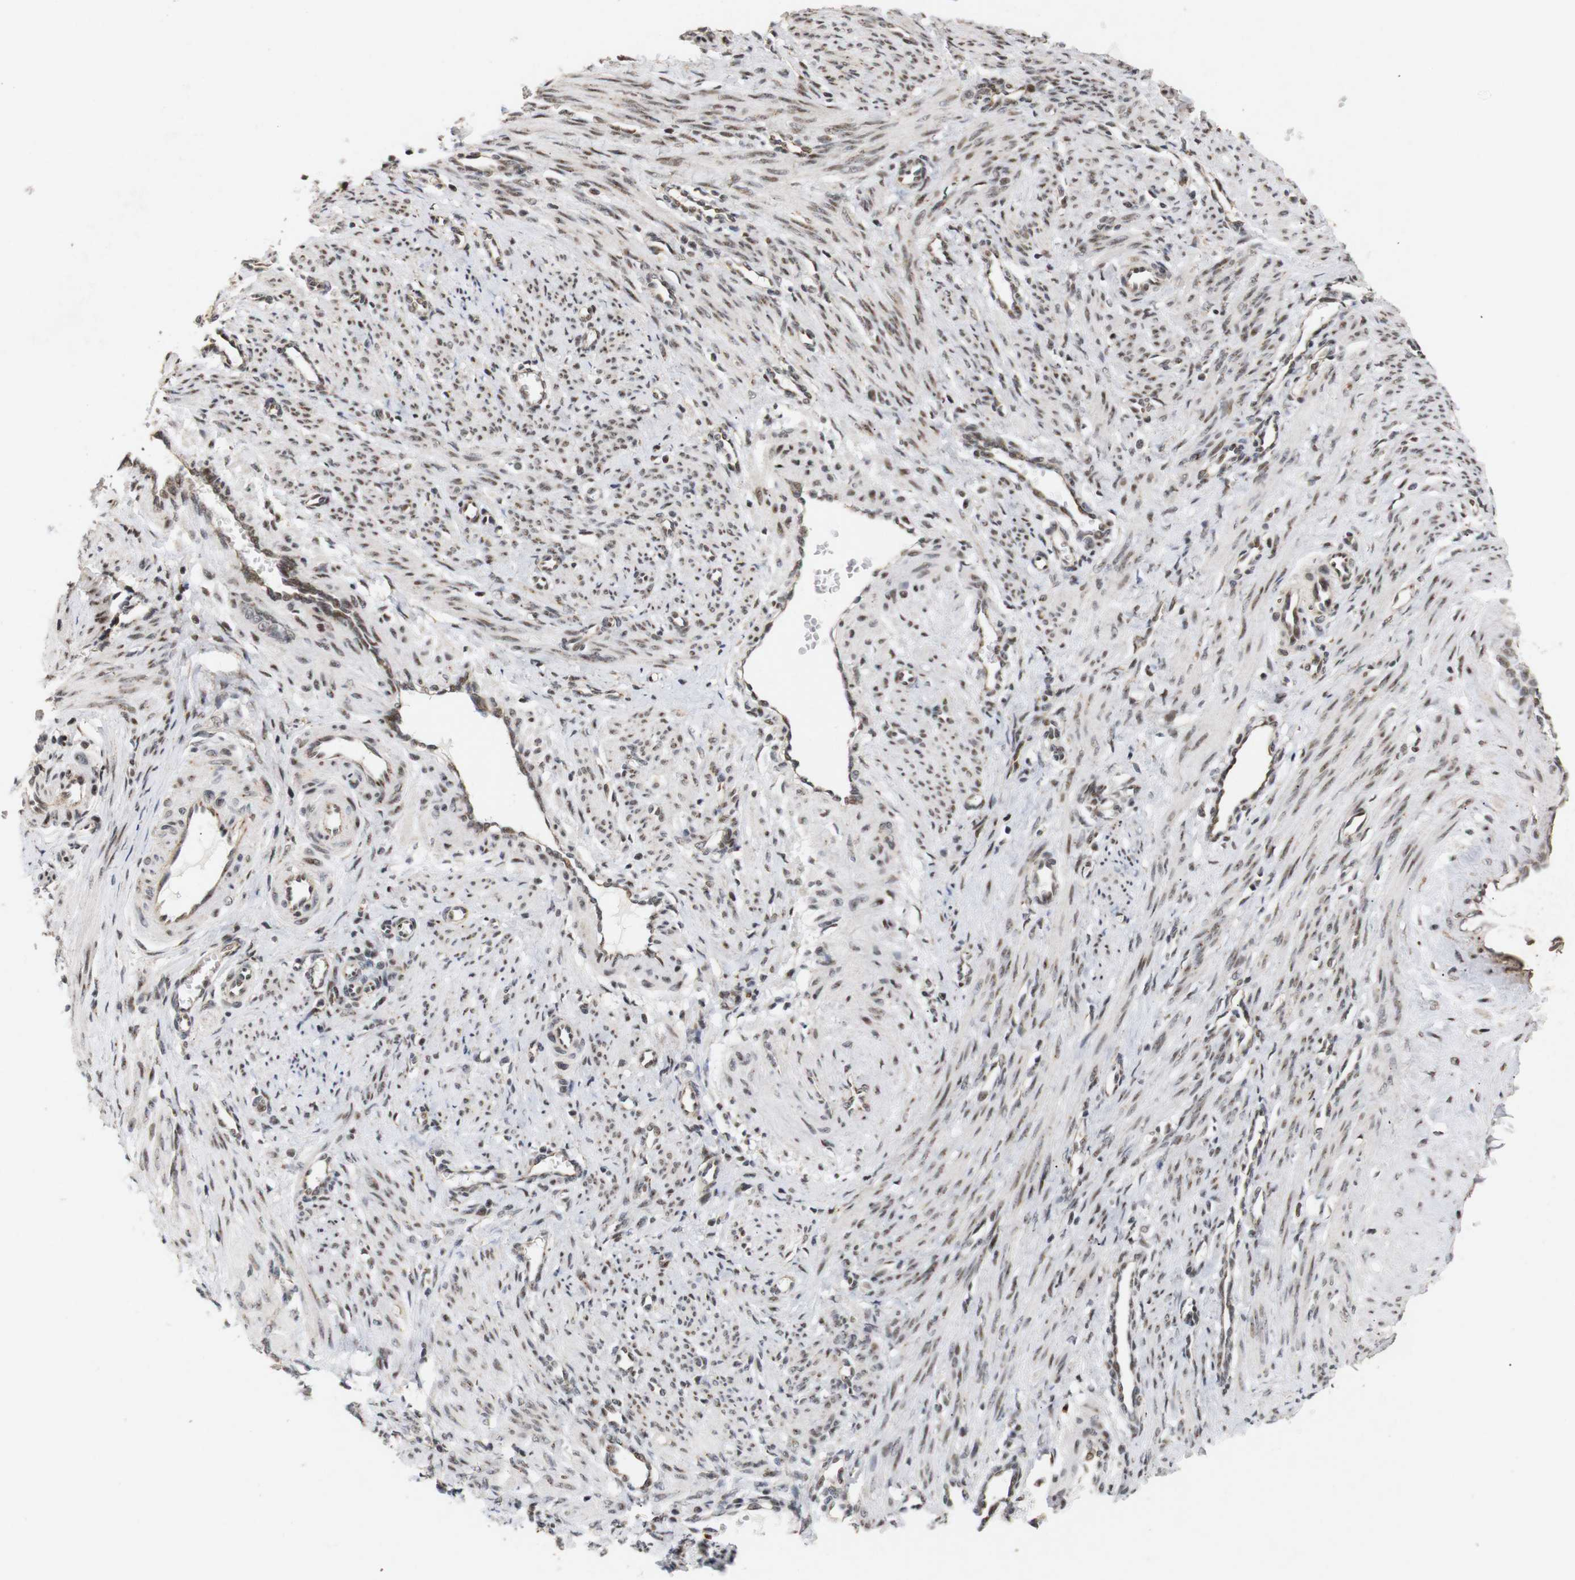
{"staining": {"intensity": "moderate", "quantity": ">75%", "location": "cytoplasmic/membranous,nuclear"}, "tissue": "smooth muscle", "cell_type": "Smooth muscle cells", "image_type": "normal", "snomed": [{"axis": "morphology", "description": "Normal tissue, NOS"}, {"axis": "topography", "description": "Endometrium"}], "caption": "Unremarkable smooth muscle was stained to show a protein in brown. There is medium levels of moderate cytoplasmic/membranous,nuclear positivity in approximately >75% of smooth muscle cells.", "gene": "PYM1", "patient": {"sex": "female", "age": 33}}